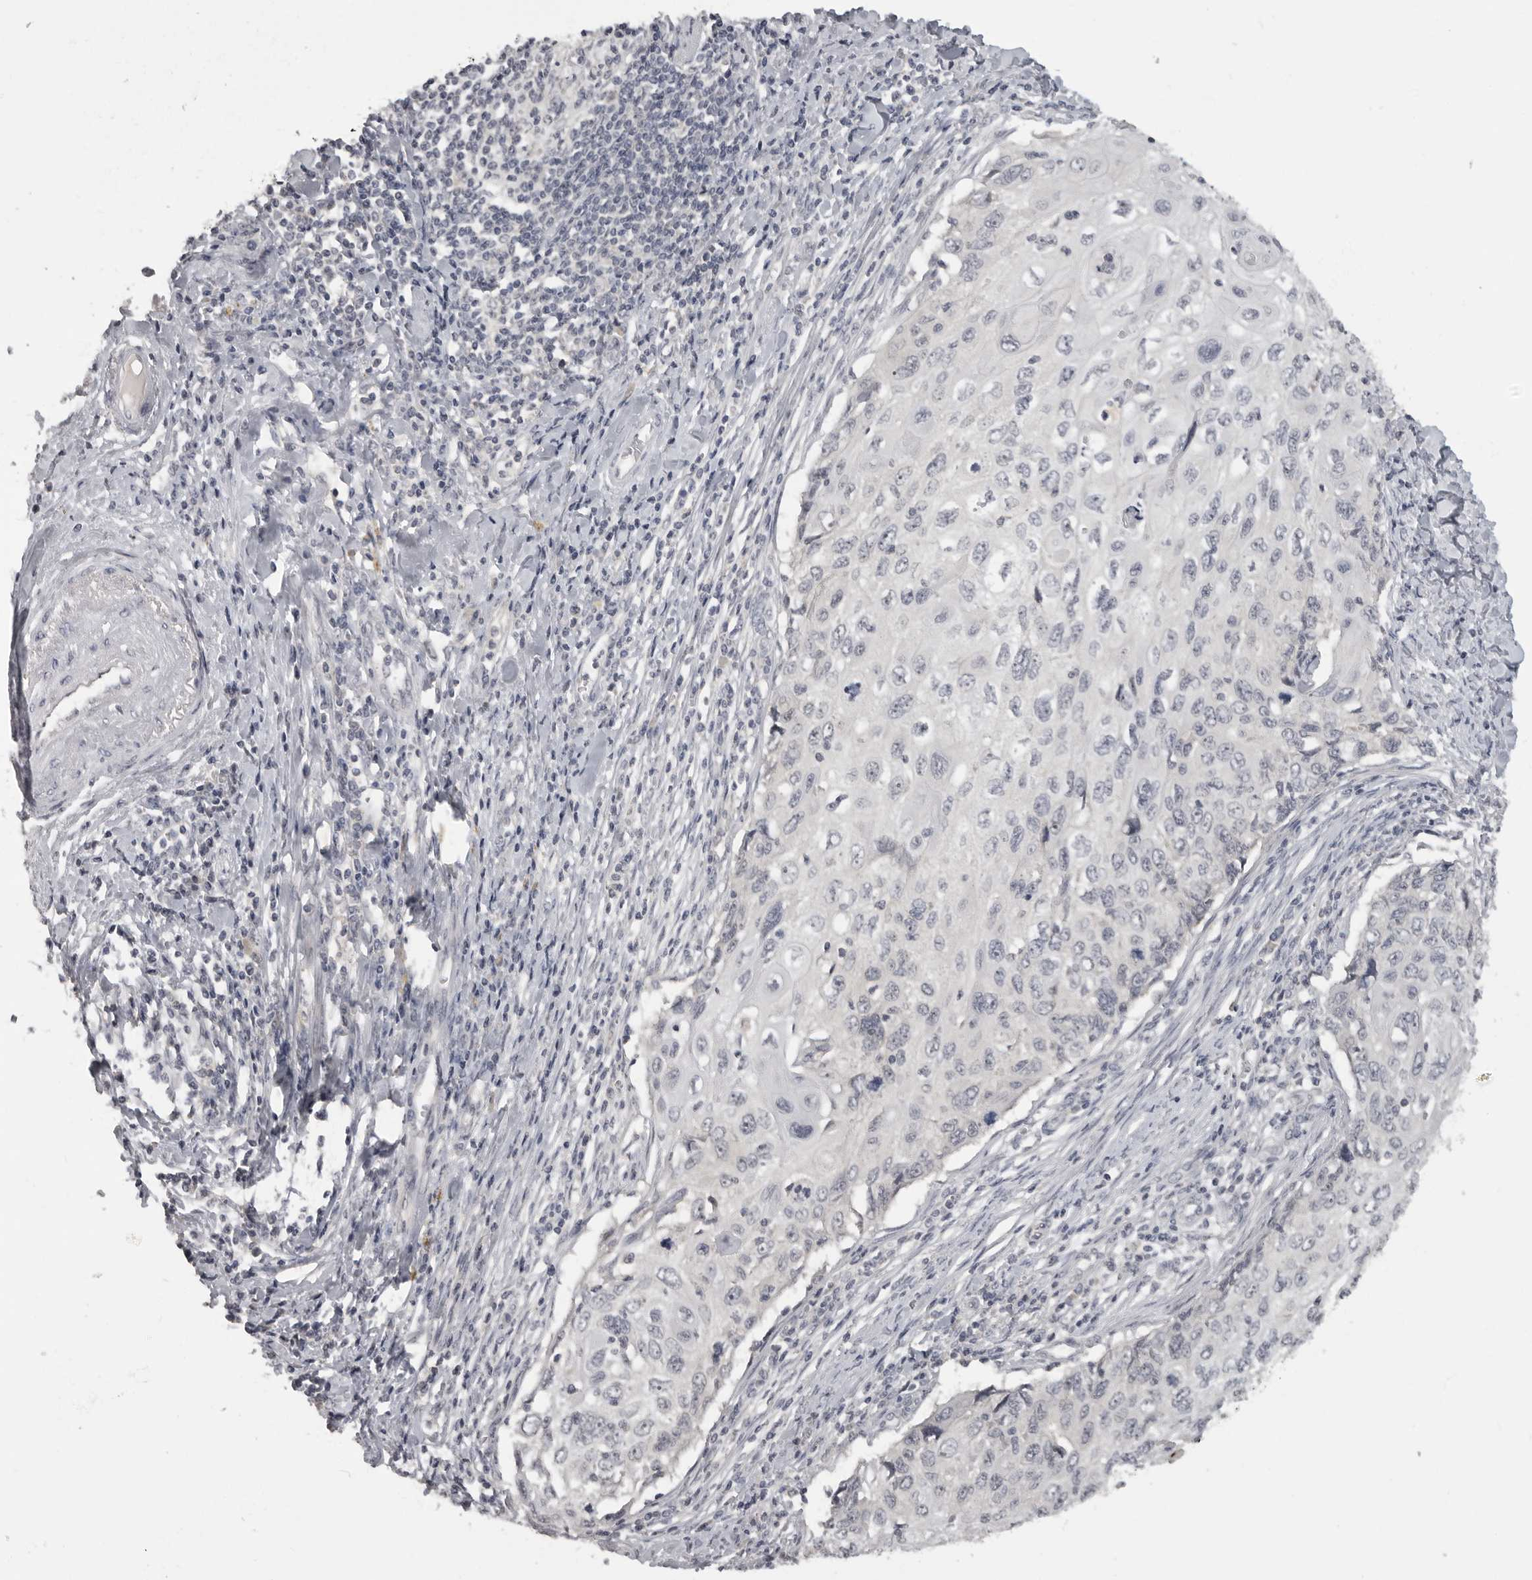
{"staining": {"intensity": "negative", "quantity": "none", "location": "none"}, "tissue": "cervical cancer", "cell_type": "Tumor cells", "image_type": "cancer", "snomed": [{"axis": "morphology", "description": "Squamous cell carcinoma, NOS"}, {"axis": "topography", "description": "Cervix"}], "caption": "The image shows no staining of tumor cells in cervical squamous cell carcinoma.", "gene": "MRTO4", "patient": {"sex": "female", "age": 70}}